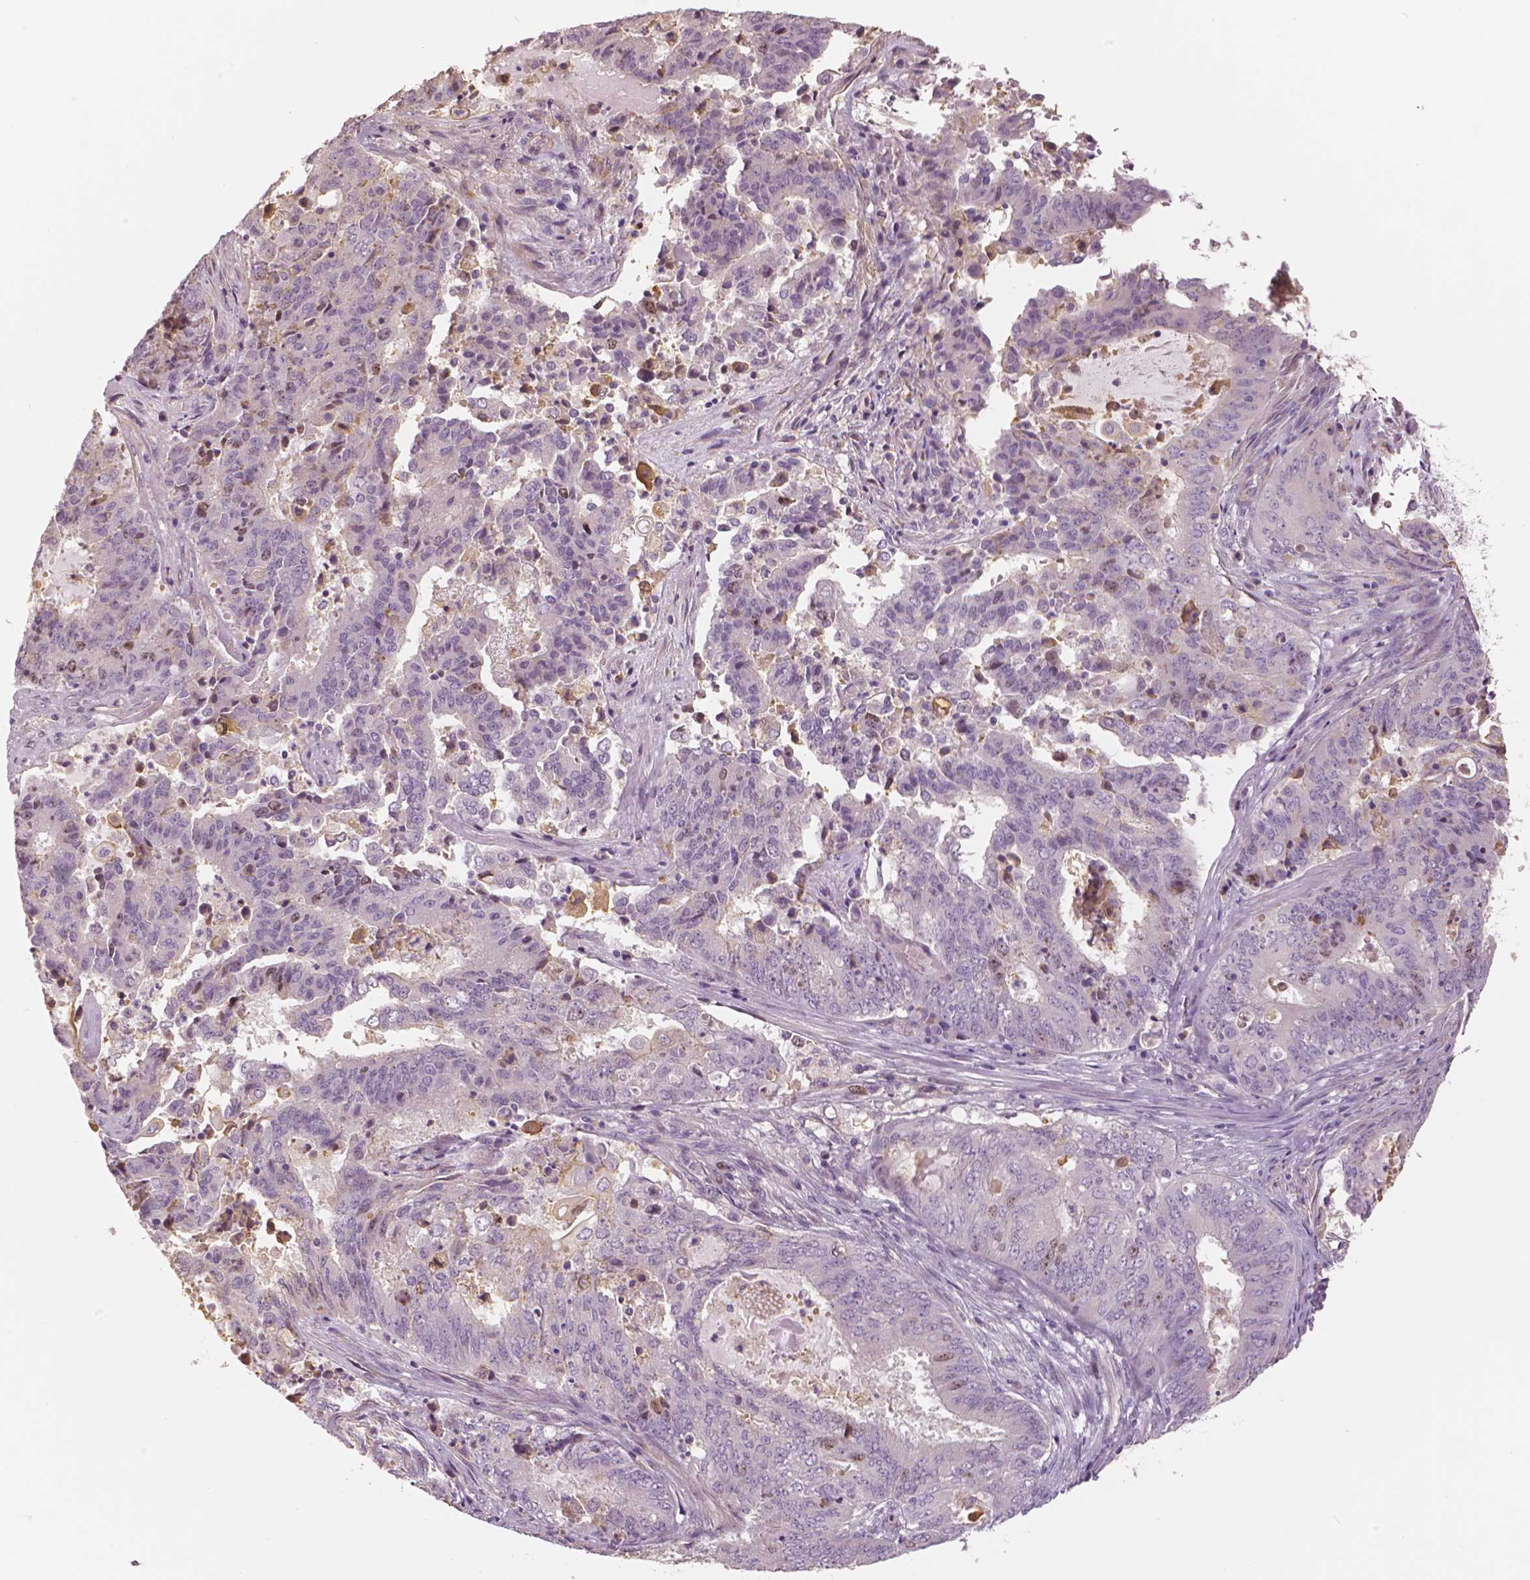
{"staining": {"intensity": "moderate", "quantity": "<25%", "location": "nuclear"}, "tissue": "endometrial cancer", "cell_type": "Tumor cells", "image_type": "cancer", "snomed": [{"axis": "morphology", "description": "Adenocarcinoma, NOS"}, {"axis": "topography", "description": "Endometrium"}], "caption": "Human endometrial adenocarcinoma stained with a protein marker displays moderate staining in tumor cells.", "gene": "MKI67", "patient": {"sex": "female", "age": 62}}